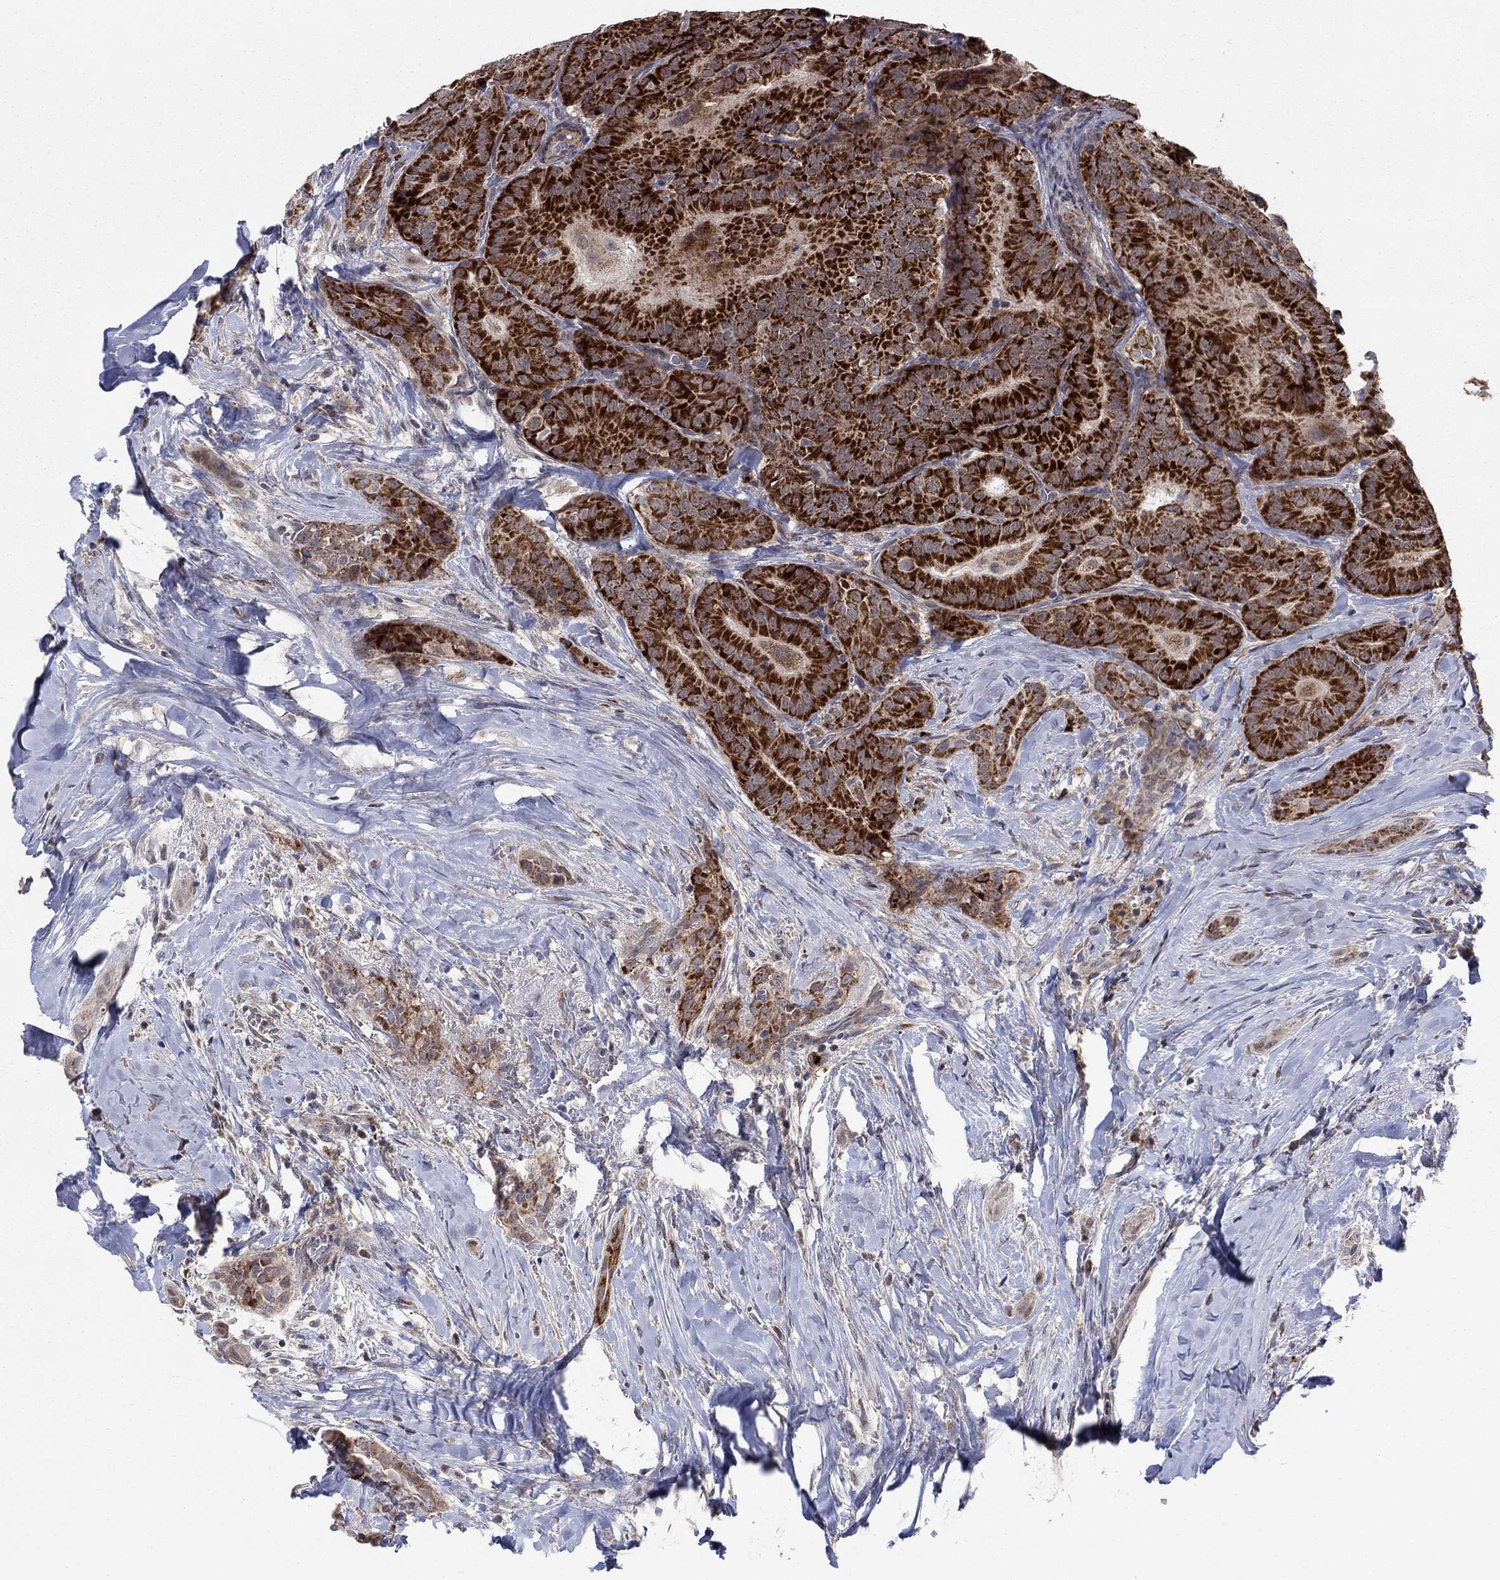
{"staining": {"intensity": "strong", "quantity": ">75%", "location": "cytoplasmic/membranous"}, "tissue": "thyroid cancer", "cell_type": "Tumor cells", "image_type": "cancer", "snomed": [{"axis": "morphology", "description": "Papillary adenocarcinoma, NOS"}, {"axis": "topography", "description": "Thyroid gland"}], "caption": "Brown immunohistochemical staining in human thyroid papillary adenocarcinoma demonstrates strong cytoplasmic/membranous staining in about >75% of tumor cells.", "gene": "ZNF395", "patient": {"sex": "male", "age": 61}}